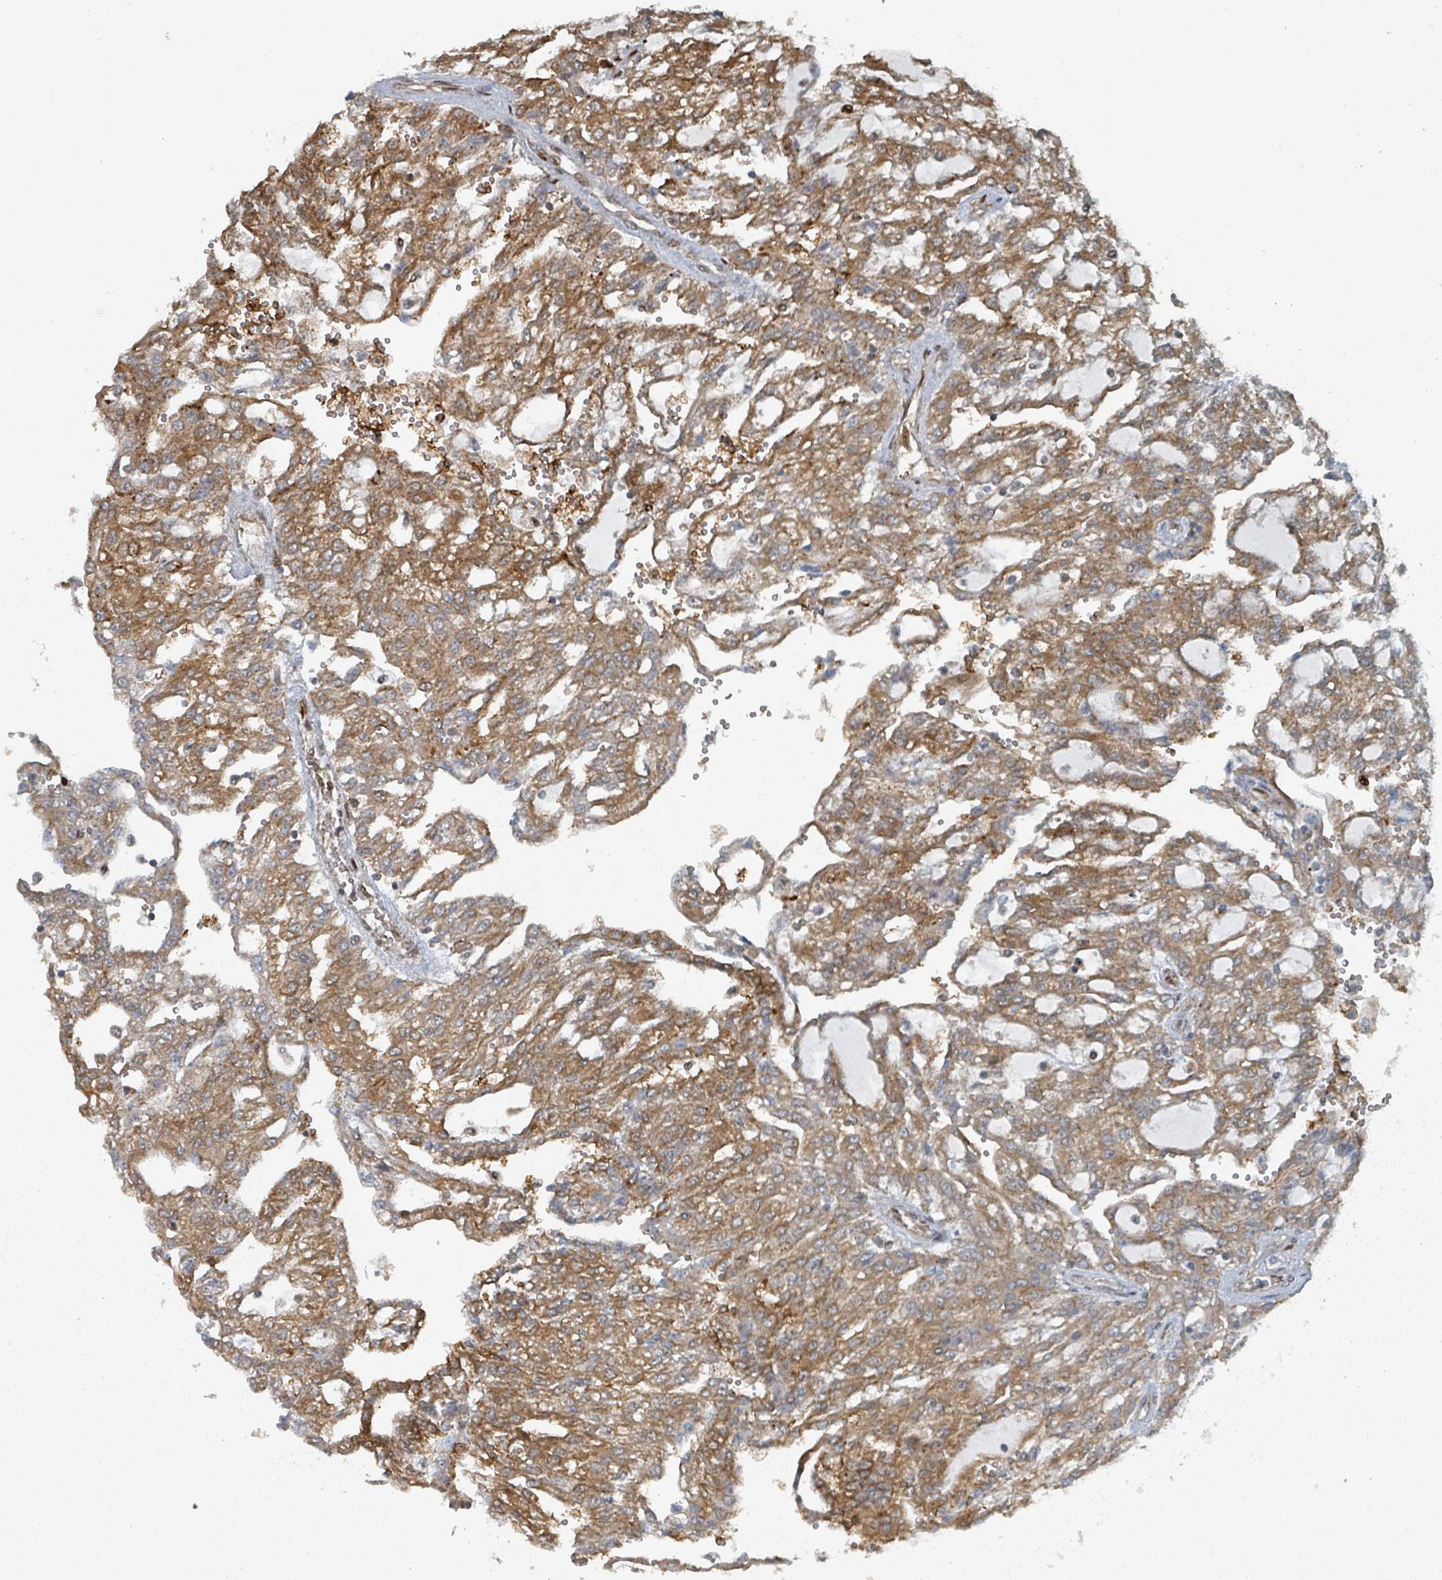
{"staining": {"intensity": "moderate", "quantity": ">75%", "location": "cytoplasmic/membranous"}, "tissue": "renal cancer", "cell_type": "Tumor cells", "image_type": "cancer", "snomed": [{"axis": "morphology", "description": "Adenocarcinoma, NOS"}, {"axis": "topography", "description": "Kidney"}], "caption": "Immunohistochemistry of renal cancer (adenocarcinoma) exhibits medium levels of moderate cytoplasmic/membranous positivity in about >75% of tumor cells. Immunohistochemistry (ihc) stains the protein of interest in brown and the nuclei are stained blue.", "gene": "RHPN2", "patient": {"sex": "male", "age": 63}}